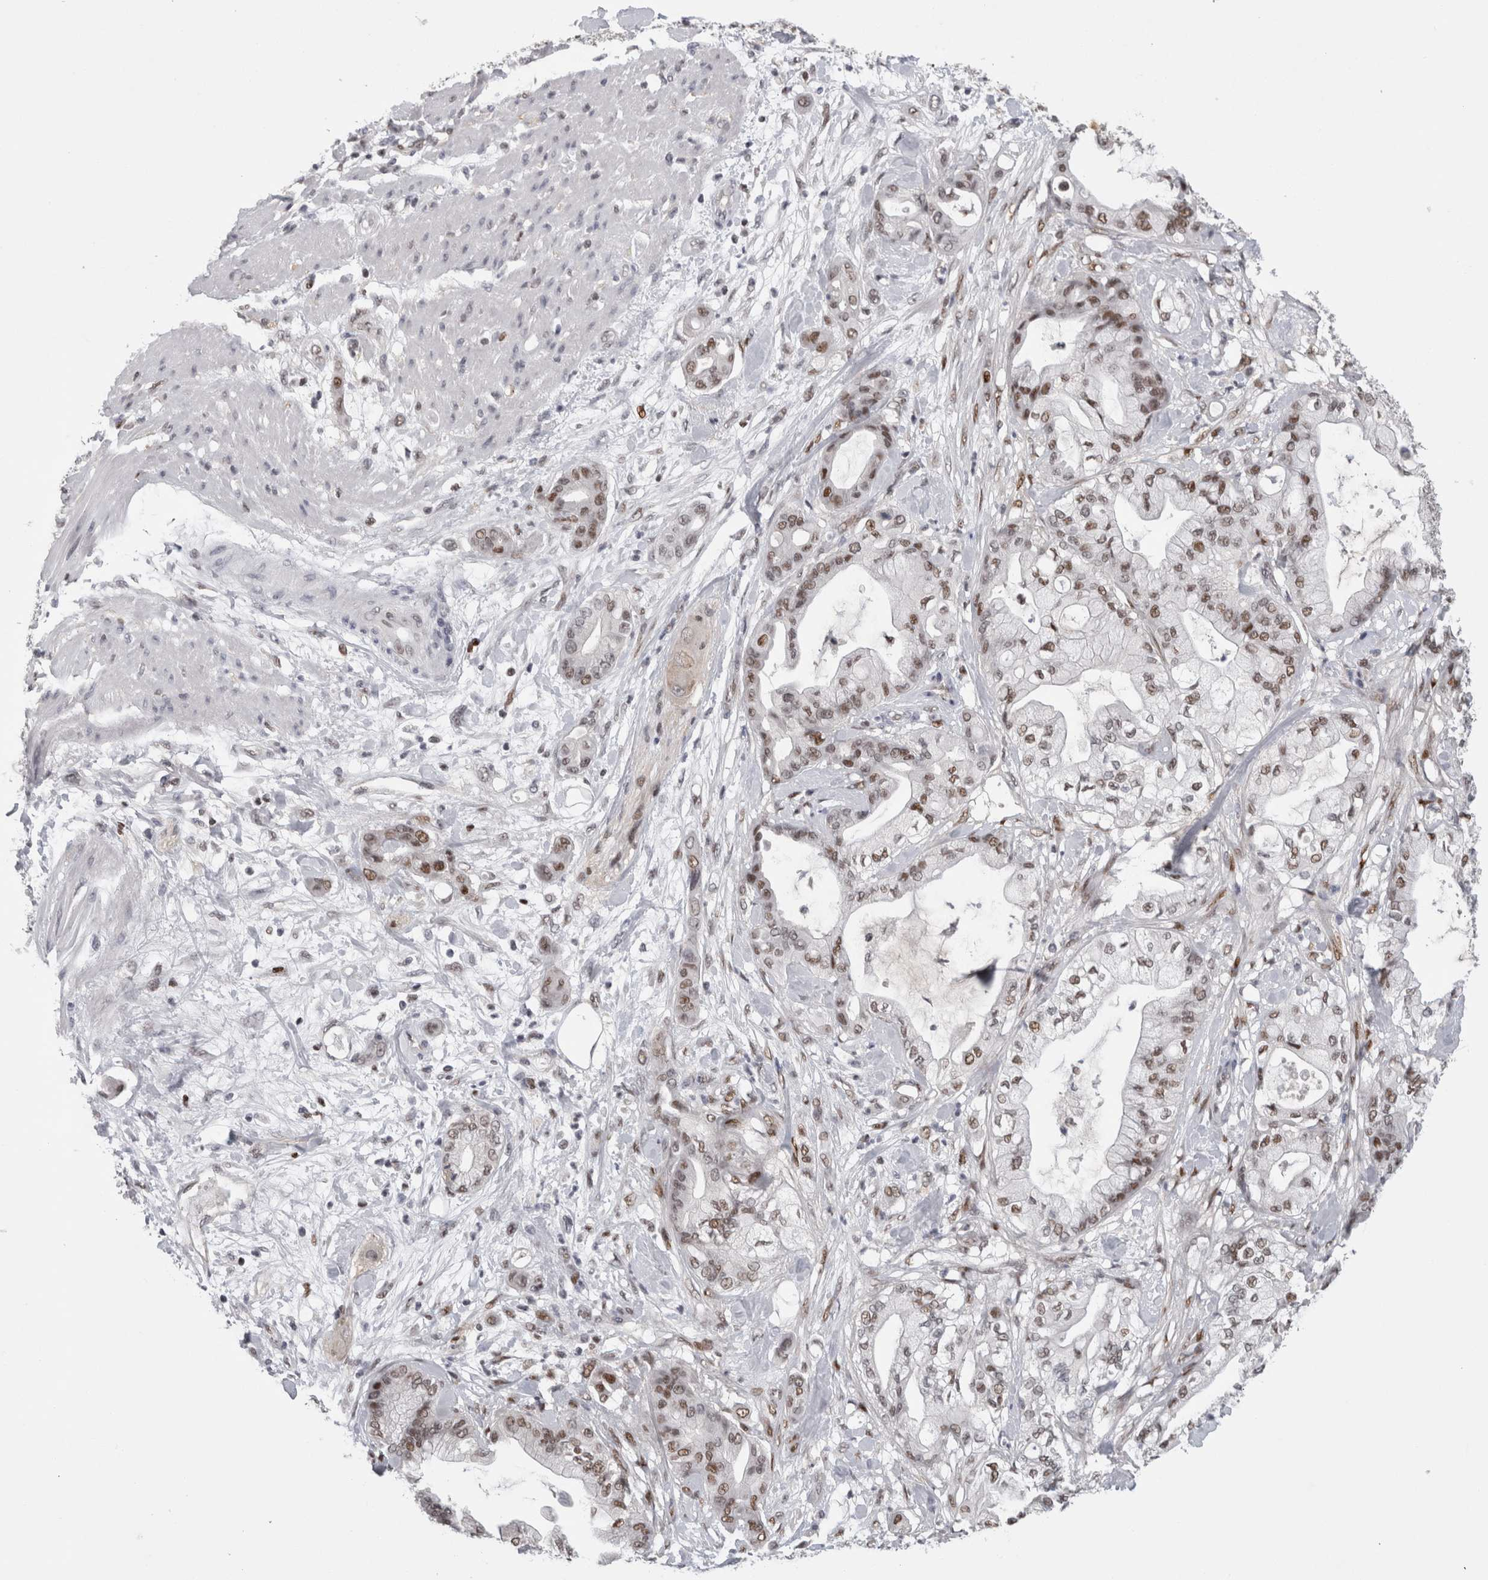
{"staining": {"intensity": "moderate", "quantity": "25%-75%", "location": "nuclear"}, "tissue": "pancreatic cancer", "cell_type": "Tumor cells", "image_type": "cancer", "snomed": [{"axis": "morphology", "description": "Adenocarcinoma, NOS"}, {"axis": "morphology", "description": "Adenocarcinoma, metastatic, NOS"}, {"axis": "topography", "description": "Lymph node"}, {"axis": "topography", "description": "Pancreas"}, {"axis": "topography", "description": "Duodenum"}], "caption": "A photomicrograph showing moderate nuclear staining in about 25%-75% of tumor cells in pancreatic cancer, as visualized by brown immunohistochemical staining.", "gene": "SRARP", "patient": {"sex": "female", "age": 64}}